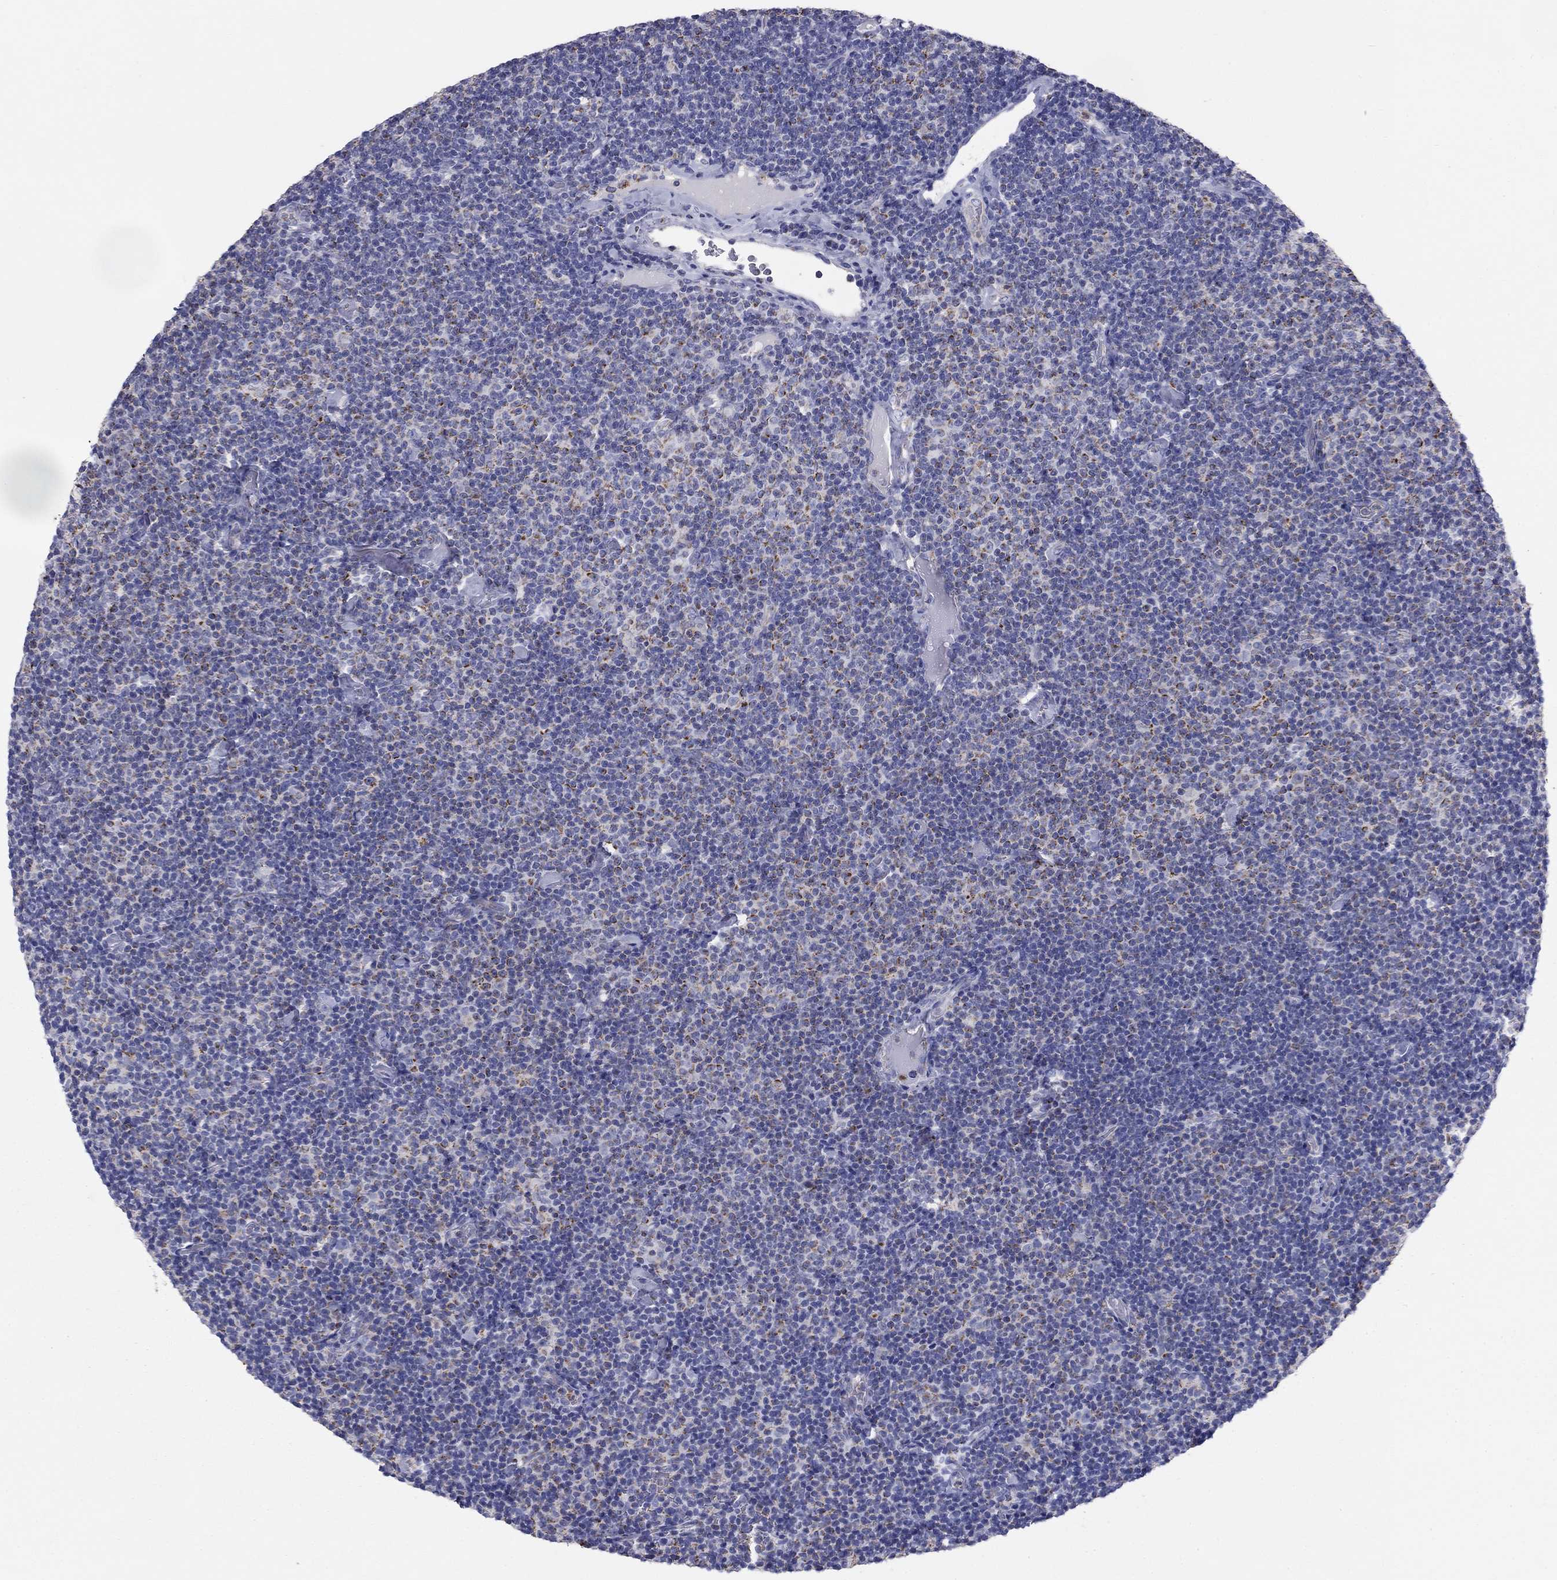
{"staining": {"intensity": "moderate", "quantity": "<25%", "location": "cytoplasmic/membranous"}, "tissue": "lymphoma", "cell_type": "Tumor cells", "image_type": "cancer", "snomed": [{"axis": "morphology", "description": "Malignant lymphoma, non-Hodgkin's type, Low grade"}, {"axis": "topography", "description": "Lymph node"}], "caption": "A brown stain labels moderate cytoplasmic/membranous expression of a protein in human low-grade malignant lymphoma, non-Hodgkin's type tumor cells.", "gene": "NDUFA4L2", "patient": {"sex": "male", "age": 81}}